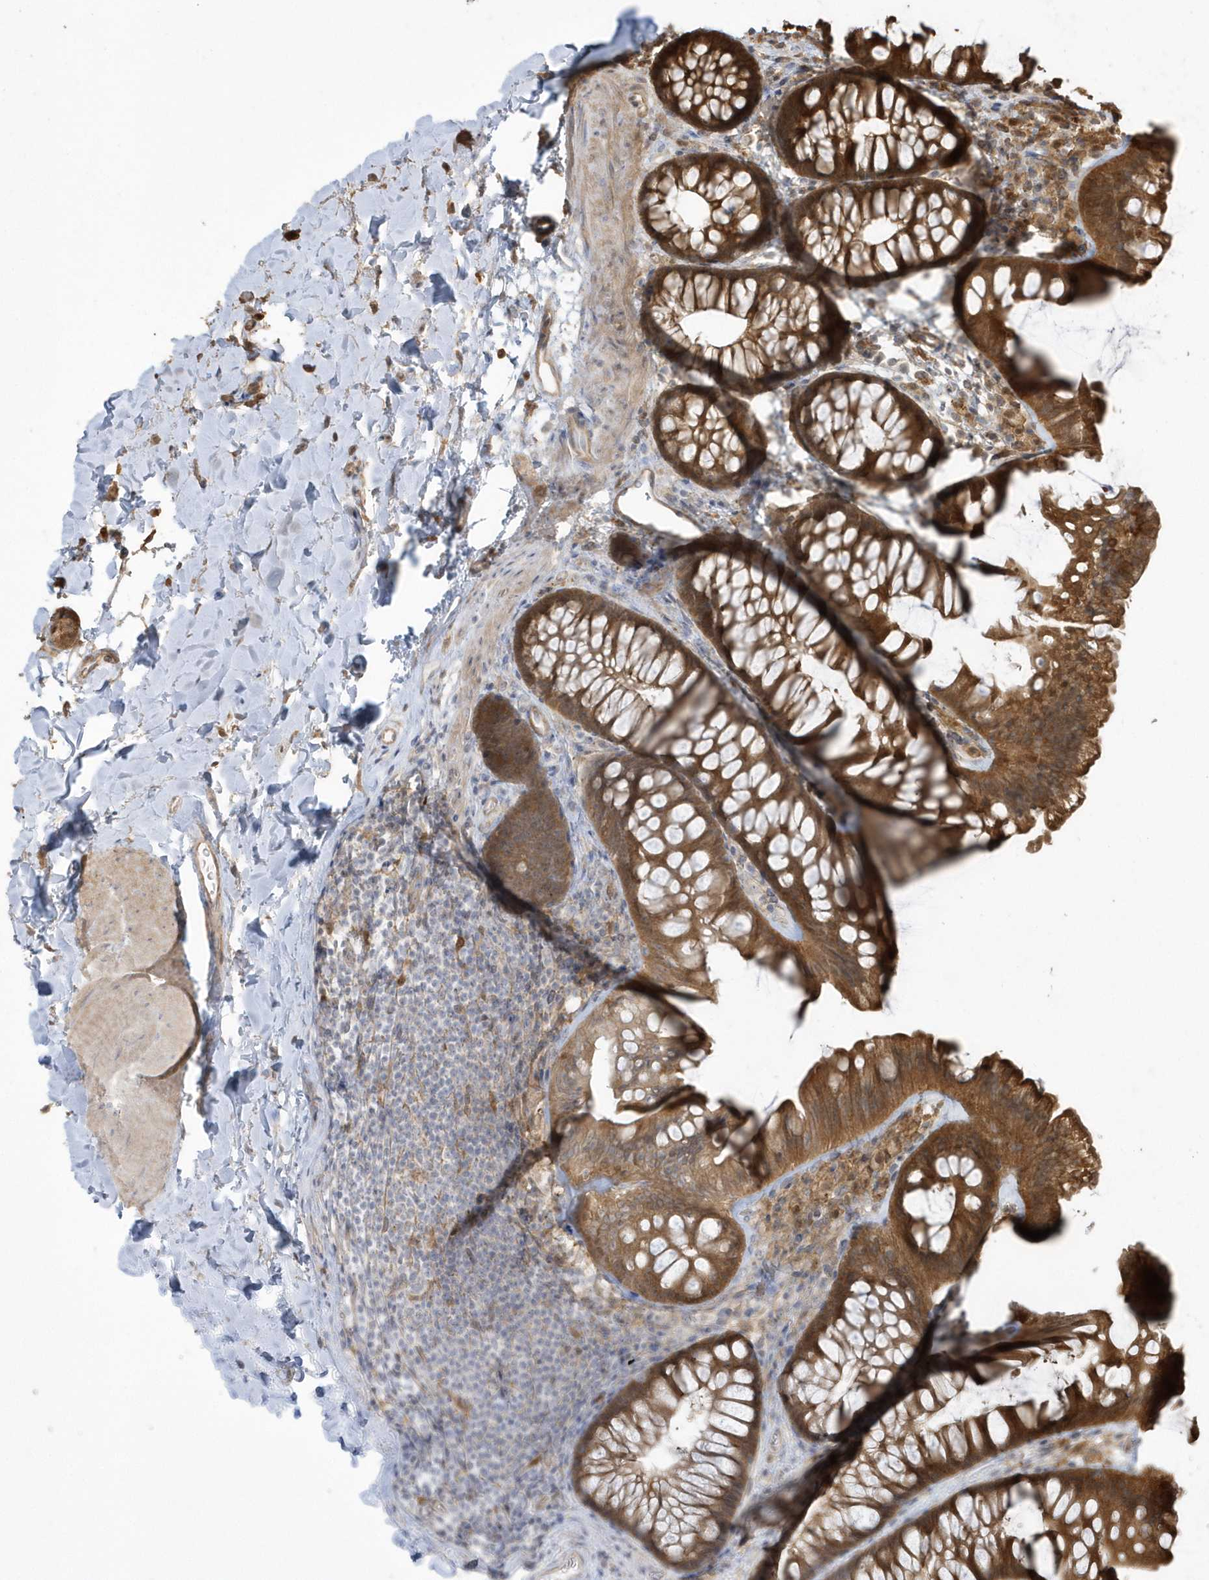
{"staining": {"intensity": "moderate", "quantity": ">75%", "location": "cytoplasmic/membranous"}, "tissue": "colon", "cell_type": "Endothelial cells", "image_type": "normal", "snomed": [{"axis": "morphology", "description": "Normal tissue, NOS"}, {"axis": "topography", "description": "Colon"}], "caption": "Immunohistochemical staining of benign colon demonstrates moderate cytoplasmic/membranous protein staining in approximately >75% of endothelial cells.", "gene": "HNMT", "patient": {"sex": "female", "age": 62}}